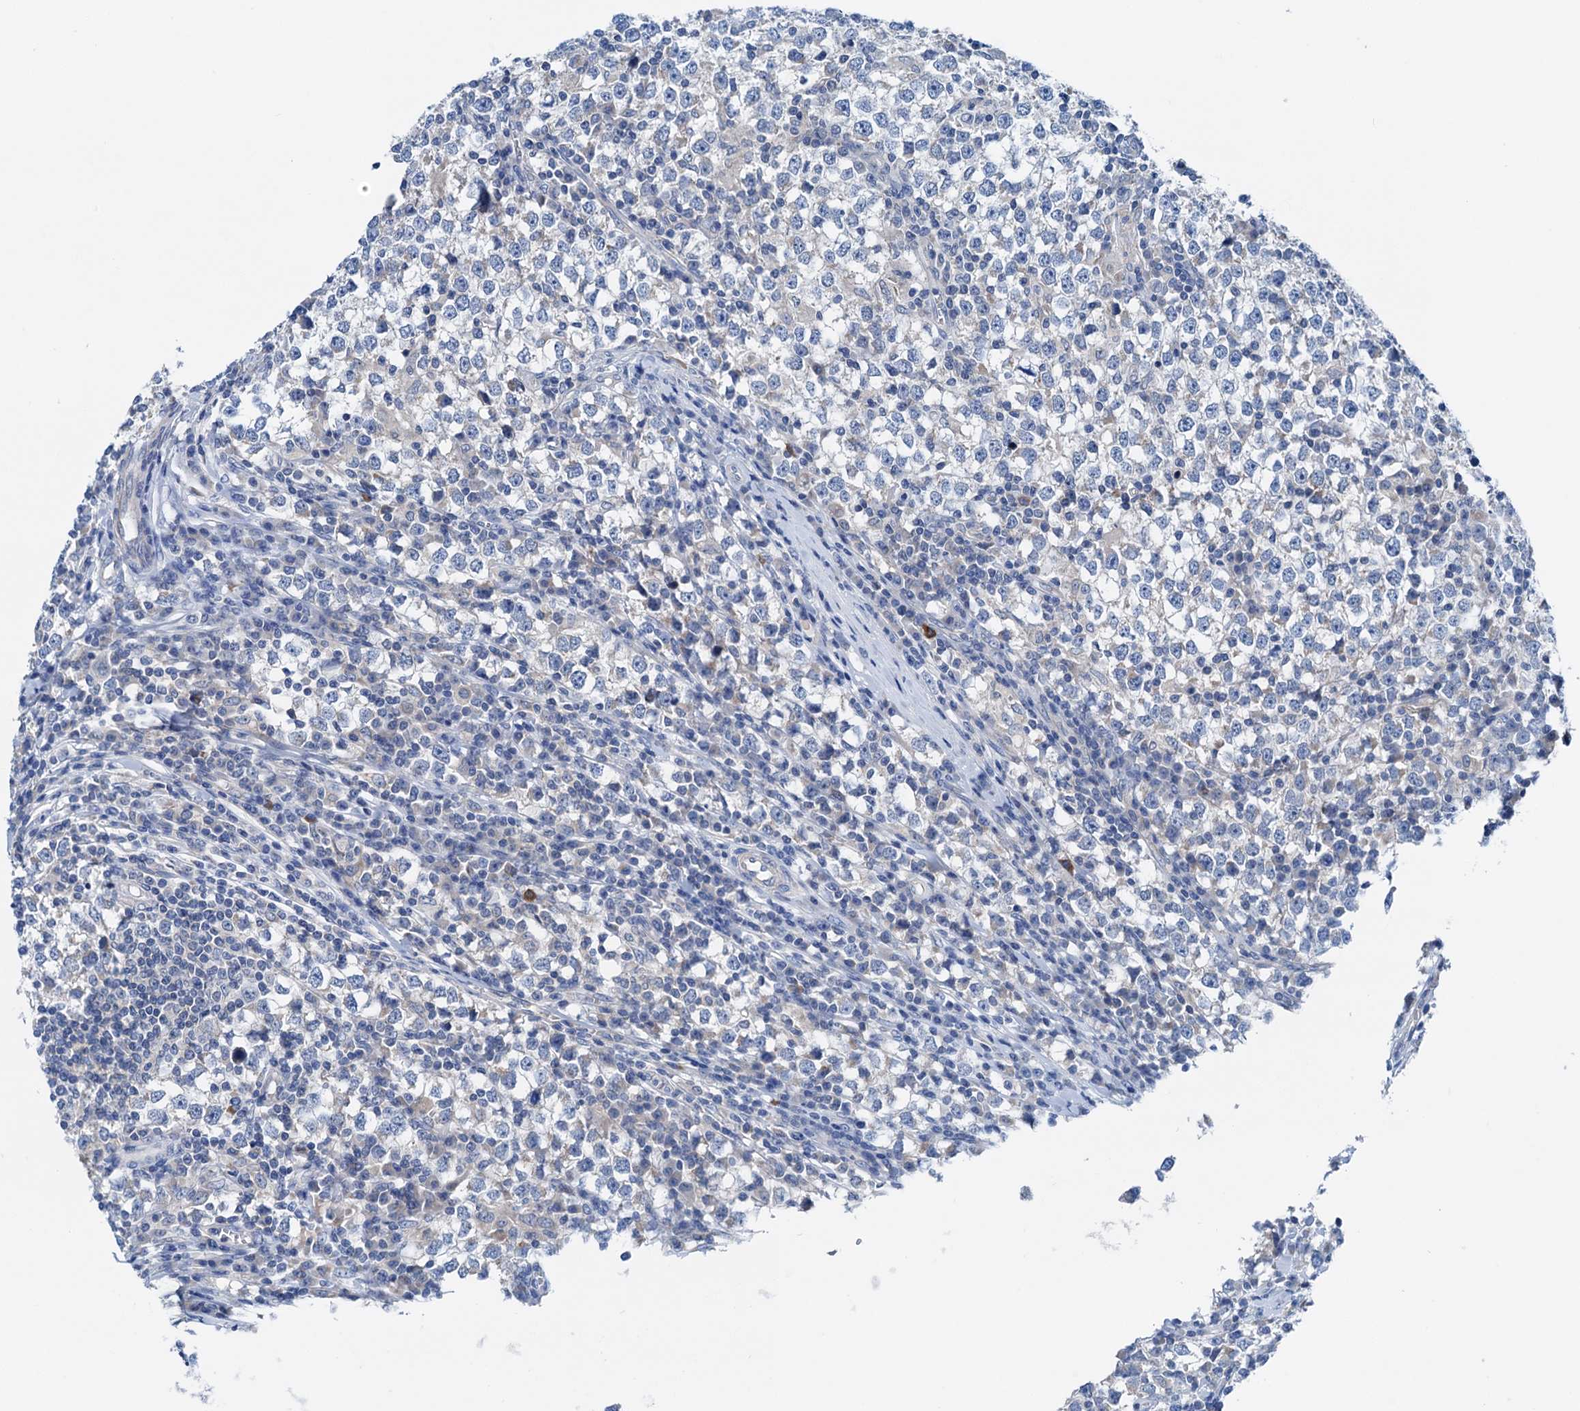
{"staining": {"intensity": "negative", "quantity": "none", "location": "none"}, "tissue": "testis cancer", "cell_type": "Tumor cells", "image_type": "cancer", "snomed": [{"axis": "morphology", "description": "Seminoma, NOS"}, {"axis": "topography", "description": "Testis"}], "caption": "Immunohistochemical staining of human seminoma (testis) displays no significant expression in tumor cells. Nuclei are stained in blue.", "gene": "KNDC1", "patient": {"sex": "male", "age": 65}}